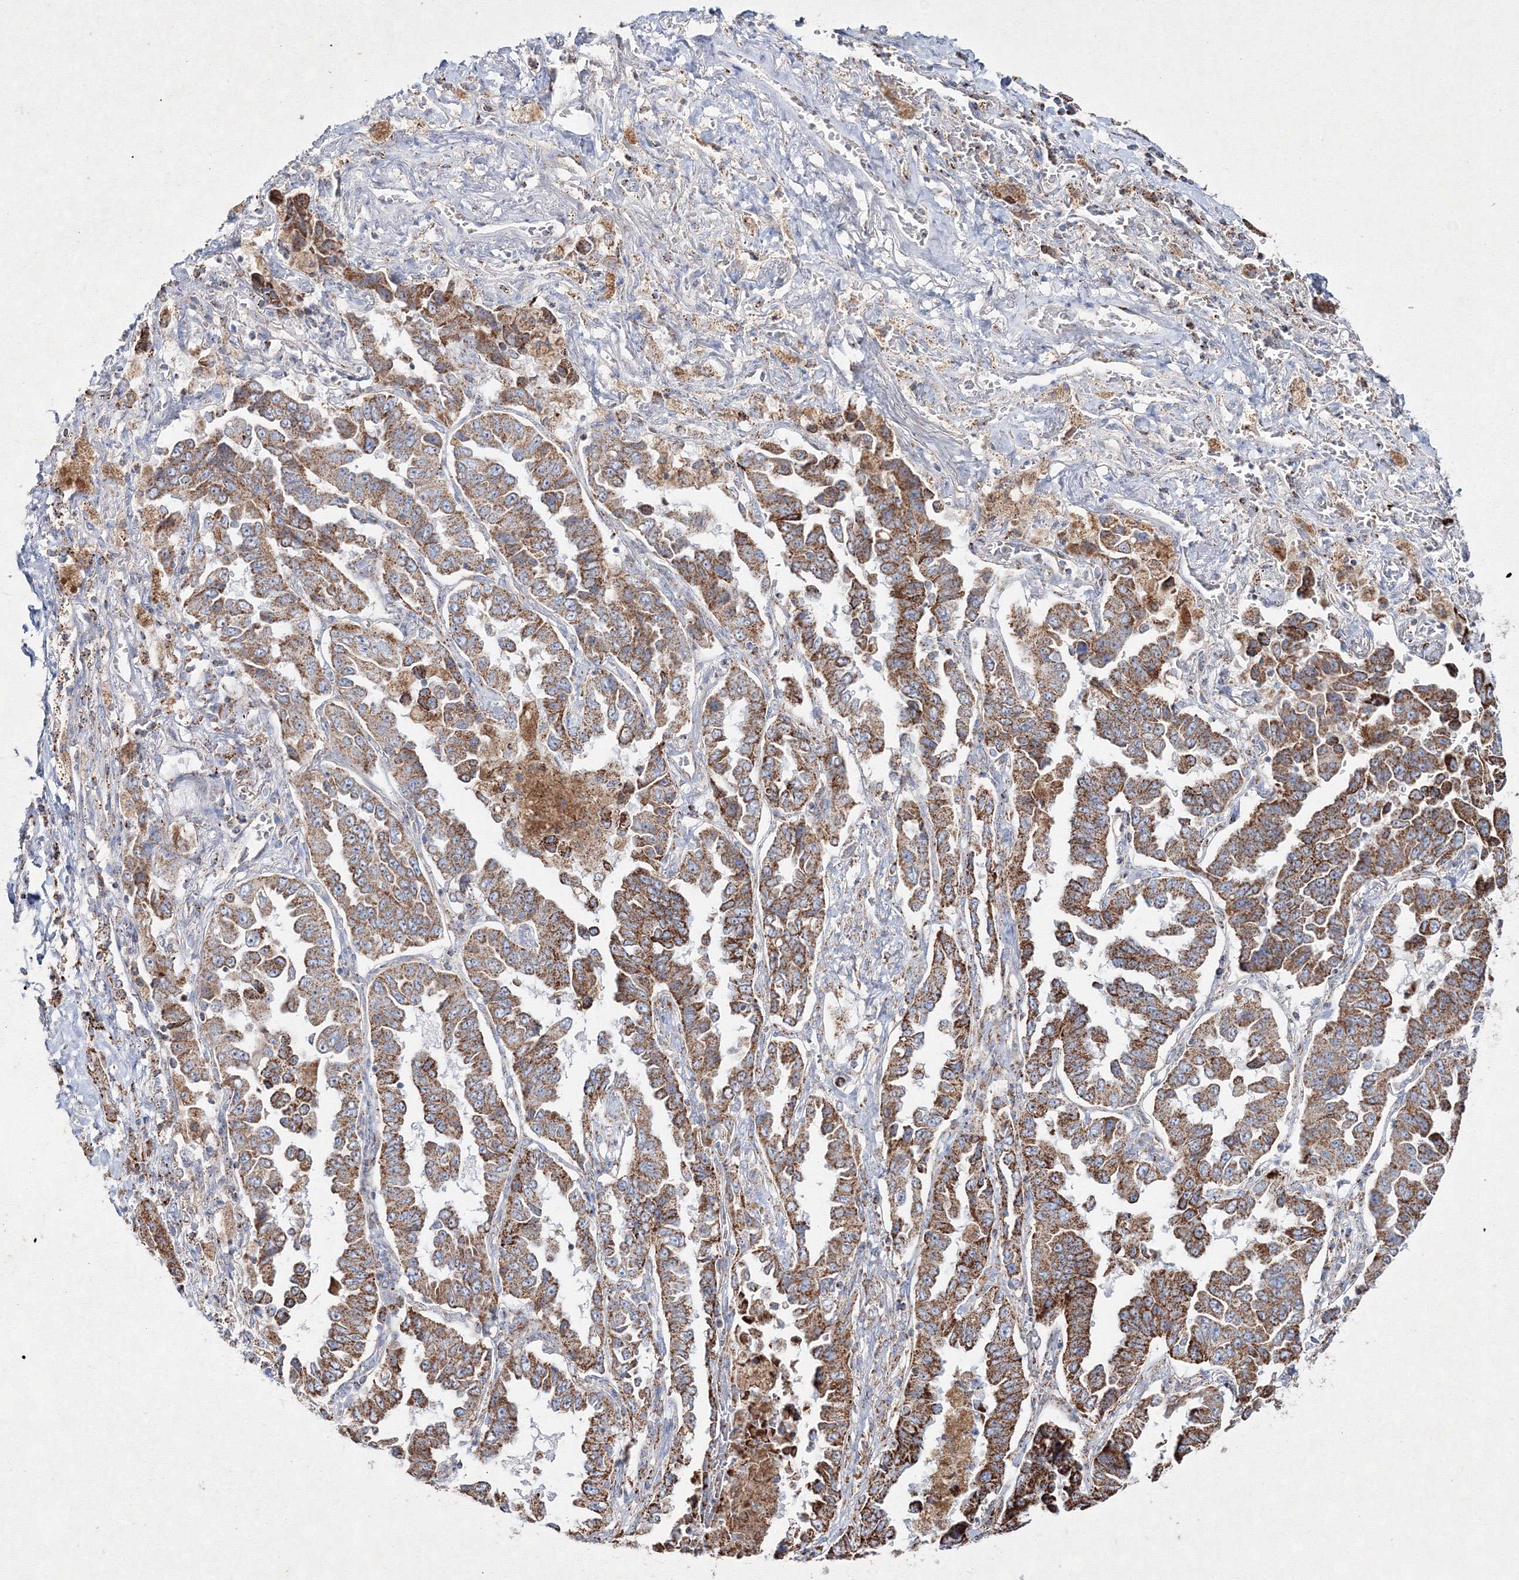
{"staining": {"intensity": "moderate", "quantity": ">75%", "location": "cytoplasmic/membranous"}, "tissue": "lung cancer", "cell_type": "Tumor cells", "image_type": "cancer", "snomed": [{"axis": "morphology", "description": "Adenocarcinoma, NOS"}, {"axis": "topography", "description": "Lung"}], "caption": "Protein analysis of lung adenocarcinoma tissue demonstrates moderate cytoplasmic/membranous positivity in about >75% of tumor cells. Nuclei are stained in blue.", "gene": "IGSF9", "patient": {"sex": "female", "age": 51}}